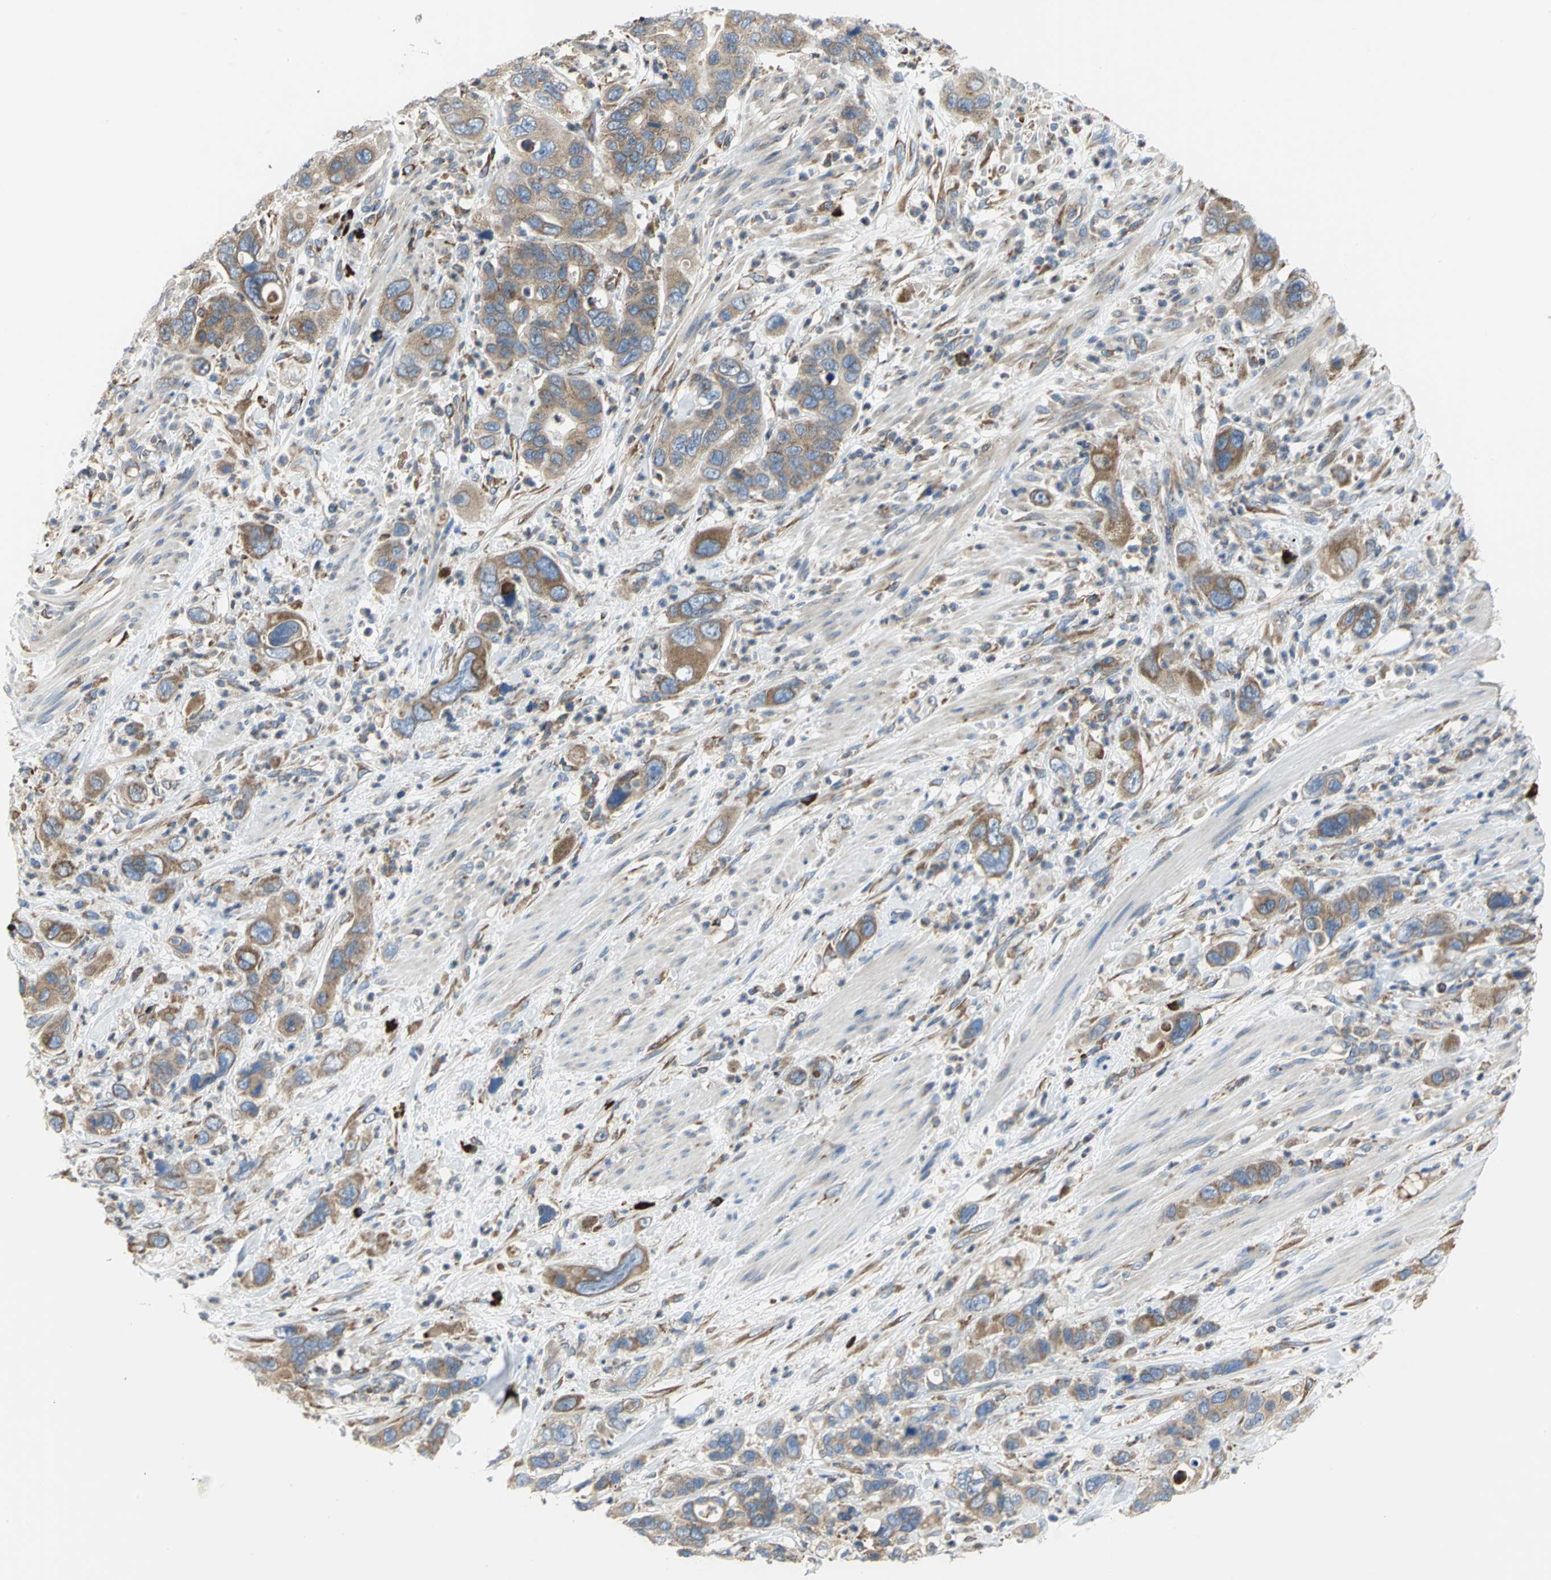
{"staining": {"intensity": "moderate", "quantity": ">75%", "location": "cytoplasmic/membranous"}, "tissue": "pancreatic cancer", "cell_type": "Tumor cells", "image_type": "cancer", "snomed": [{"axis": "morphology", "description": "Adenocarcinoma, NOS"}, {"axis": "topography", "description": "Pancreas"}], "caption": "This micrograph displays immunohistochemistry (IHC) staining of pancreatic cancer (adenocarcinoma), with medium moderate cytoplasmic/membranous positivity in approximately >75% of tumor cells.", "gene": "SDF2L1", "patient": {"sex": "female", "age": 71}}